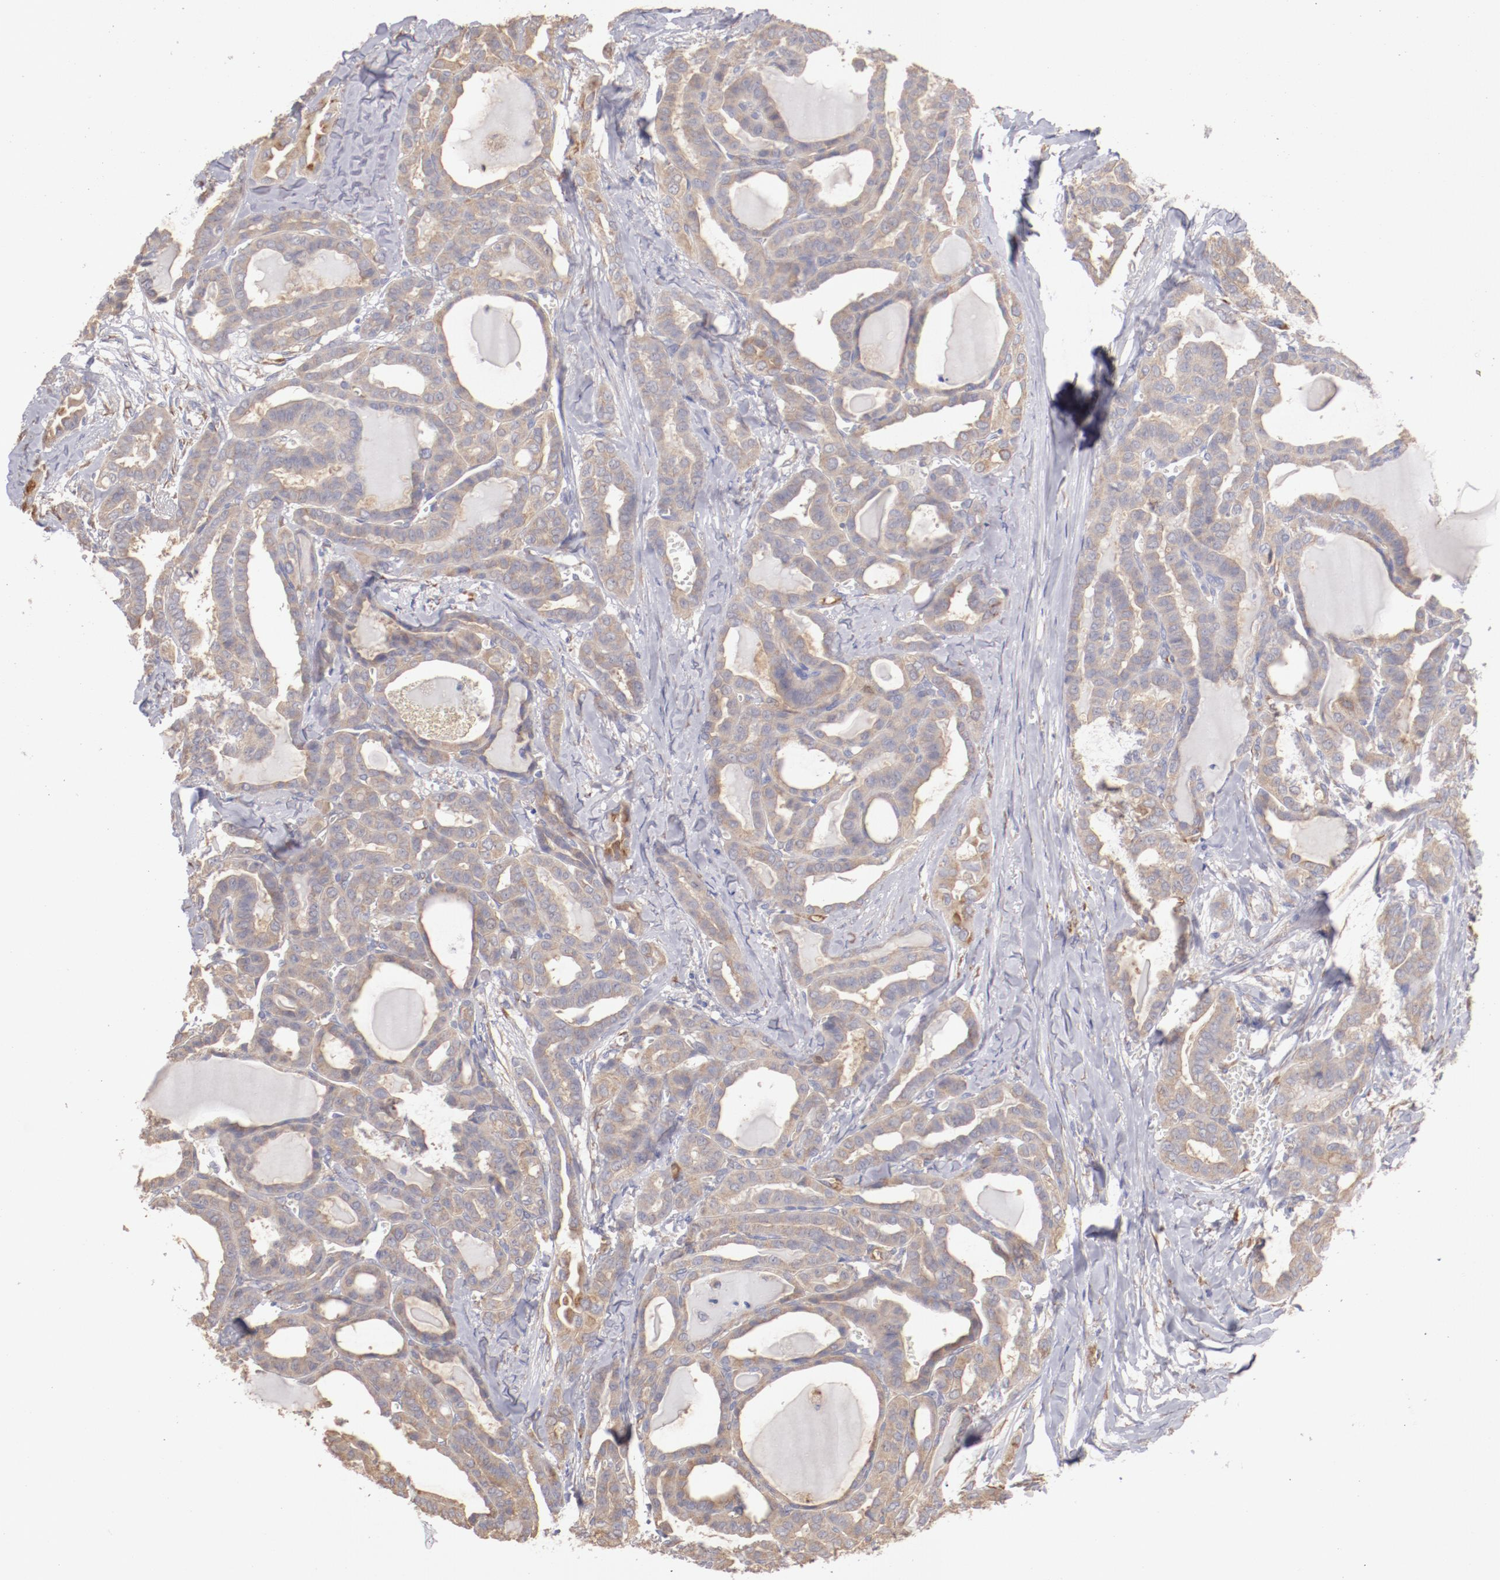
{"staining": {"intensity": "moderate", "quantity": ">75%", "location": "cytoplasmic/membranous"}, "tissue": "thyroid cancer", "cell_type": "Tumor cells", "image_type": "cancer", "snomed": [{"axis": "morphology", "description": "Carcinoma, NOS"}, {"axis": "topography", "description": "Thyroid gland"}], "caption": "Immunohistochemistry (IHC) image of human carcinoma (thyroid) stained for a protein (brown), which displays medium levels of moderate cytoplasmic/membranous positivity in about >75% of tumor cells.", "gene": "ENTPD5", "patient": {"sex": "female", "age": 91}}